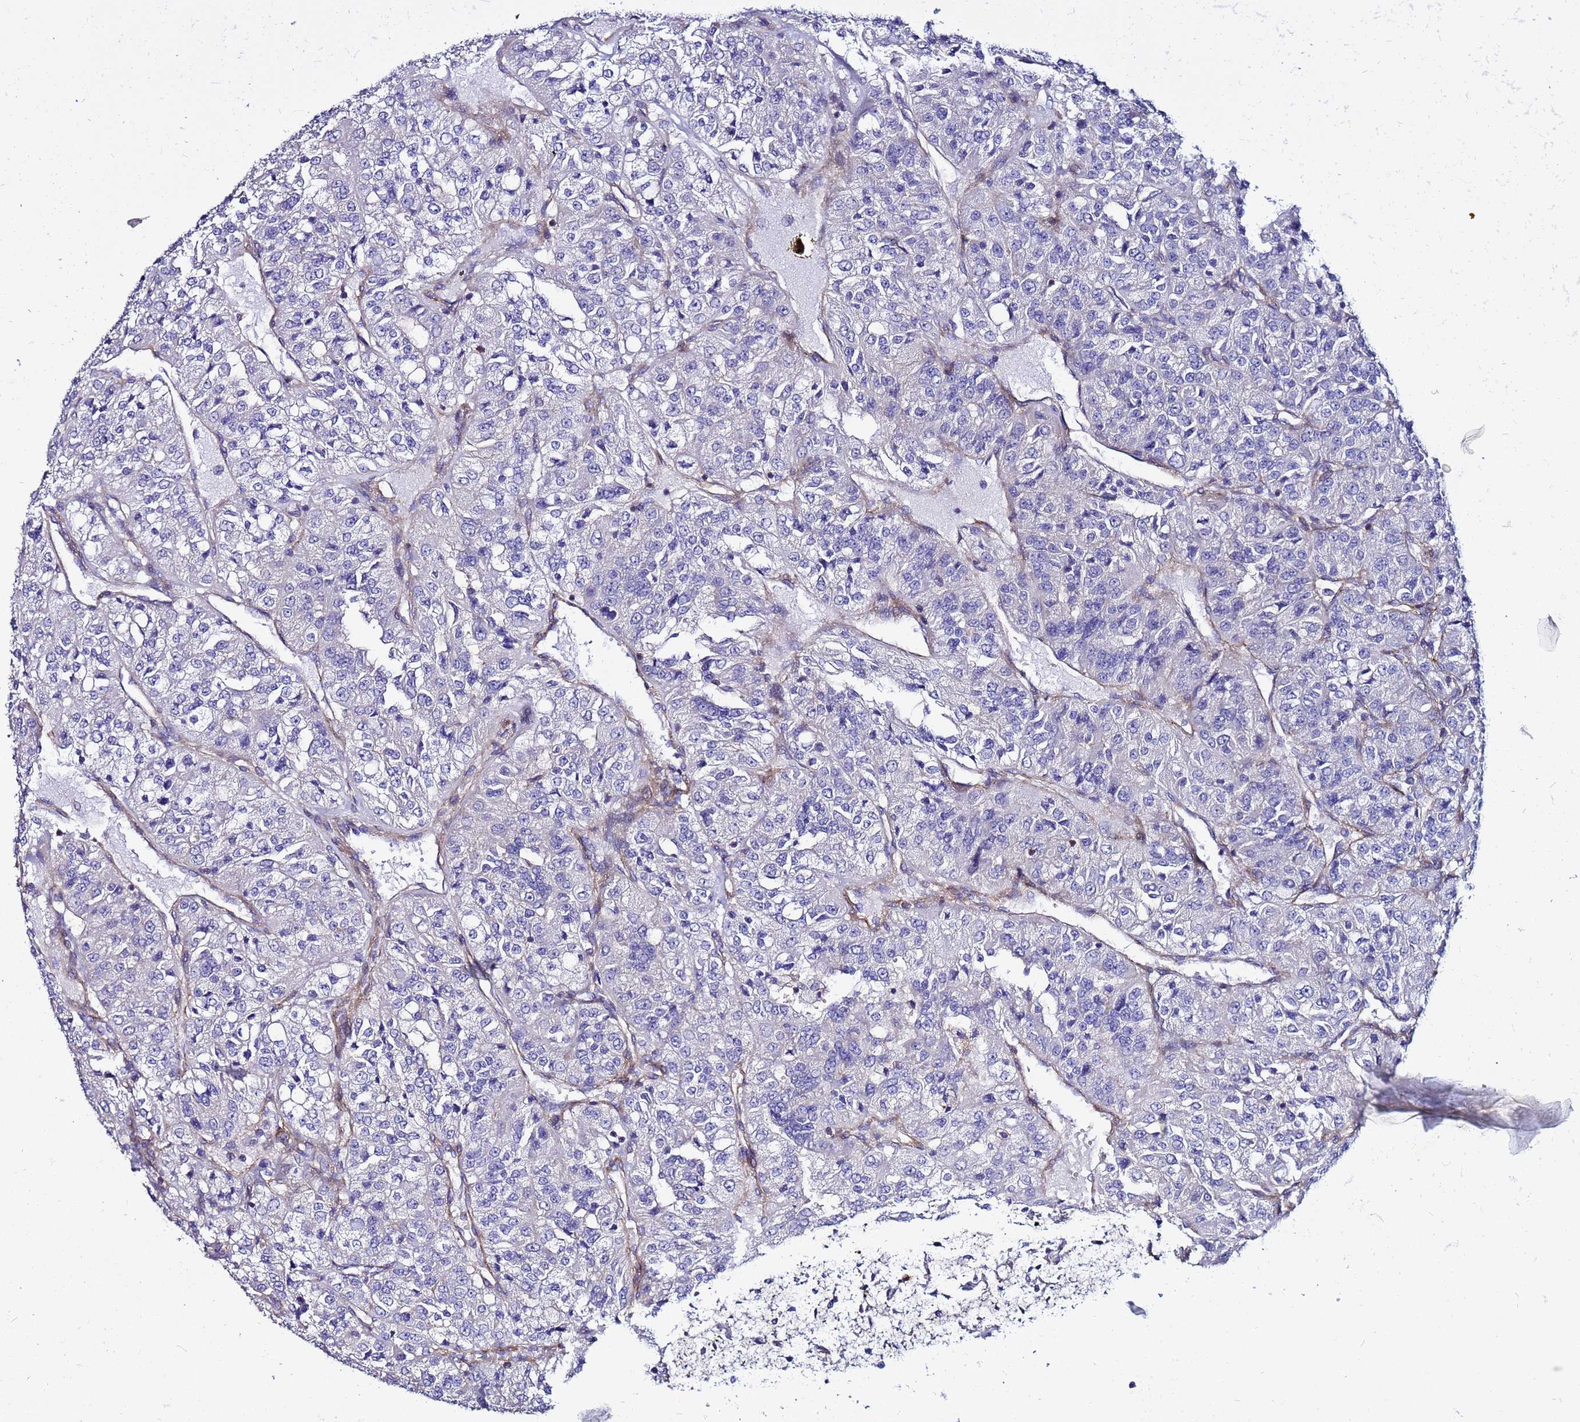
{"staining": {"intensity": "negative", "quantity": "none", "location": "none"}, "tissue": "renal cancer", "cell_type": "Tumor cells", "image_type": "cancer", "snomed": [{"axis": "morphology", "description": "Adenocarcinoma, NOS"}, {"axis": "topography", "description": "Kidney"}], "caption": "Renal adenocarcinoma was stained to show a protein in brown. There is no significant staining in tumor cells. (DAB (3,3'-diaminobenzidine) immunohistochemistry (IHC) visualized using brightfield microscopy, high magnification).", "gene": "STK38", "patient": {"sex": "female", "age": 63}}